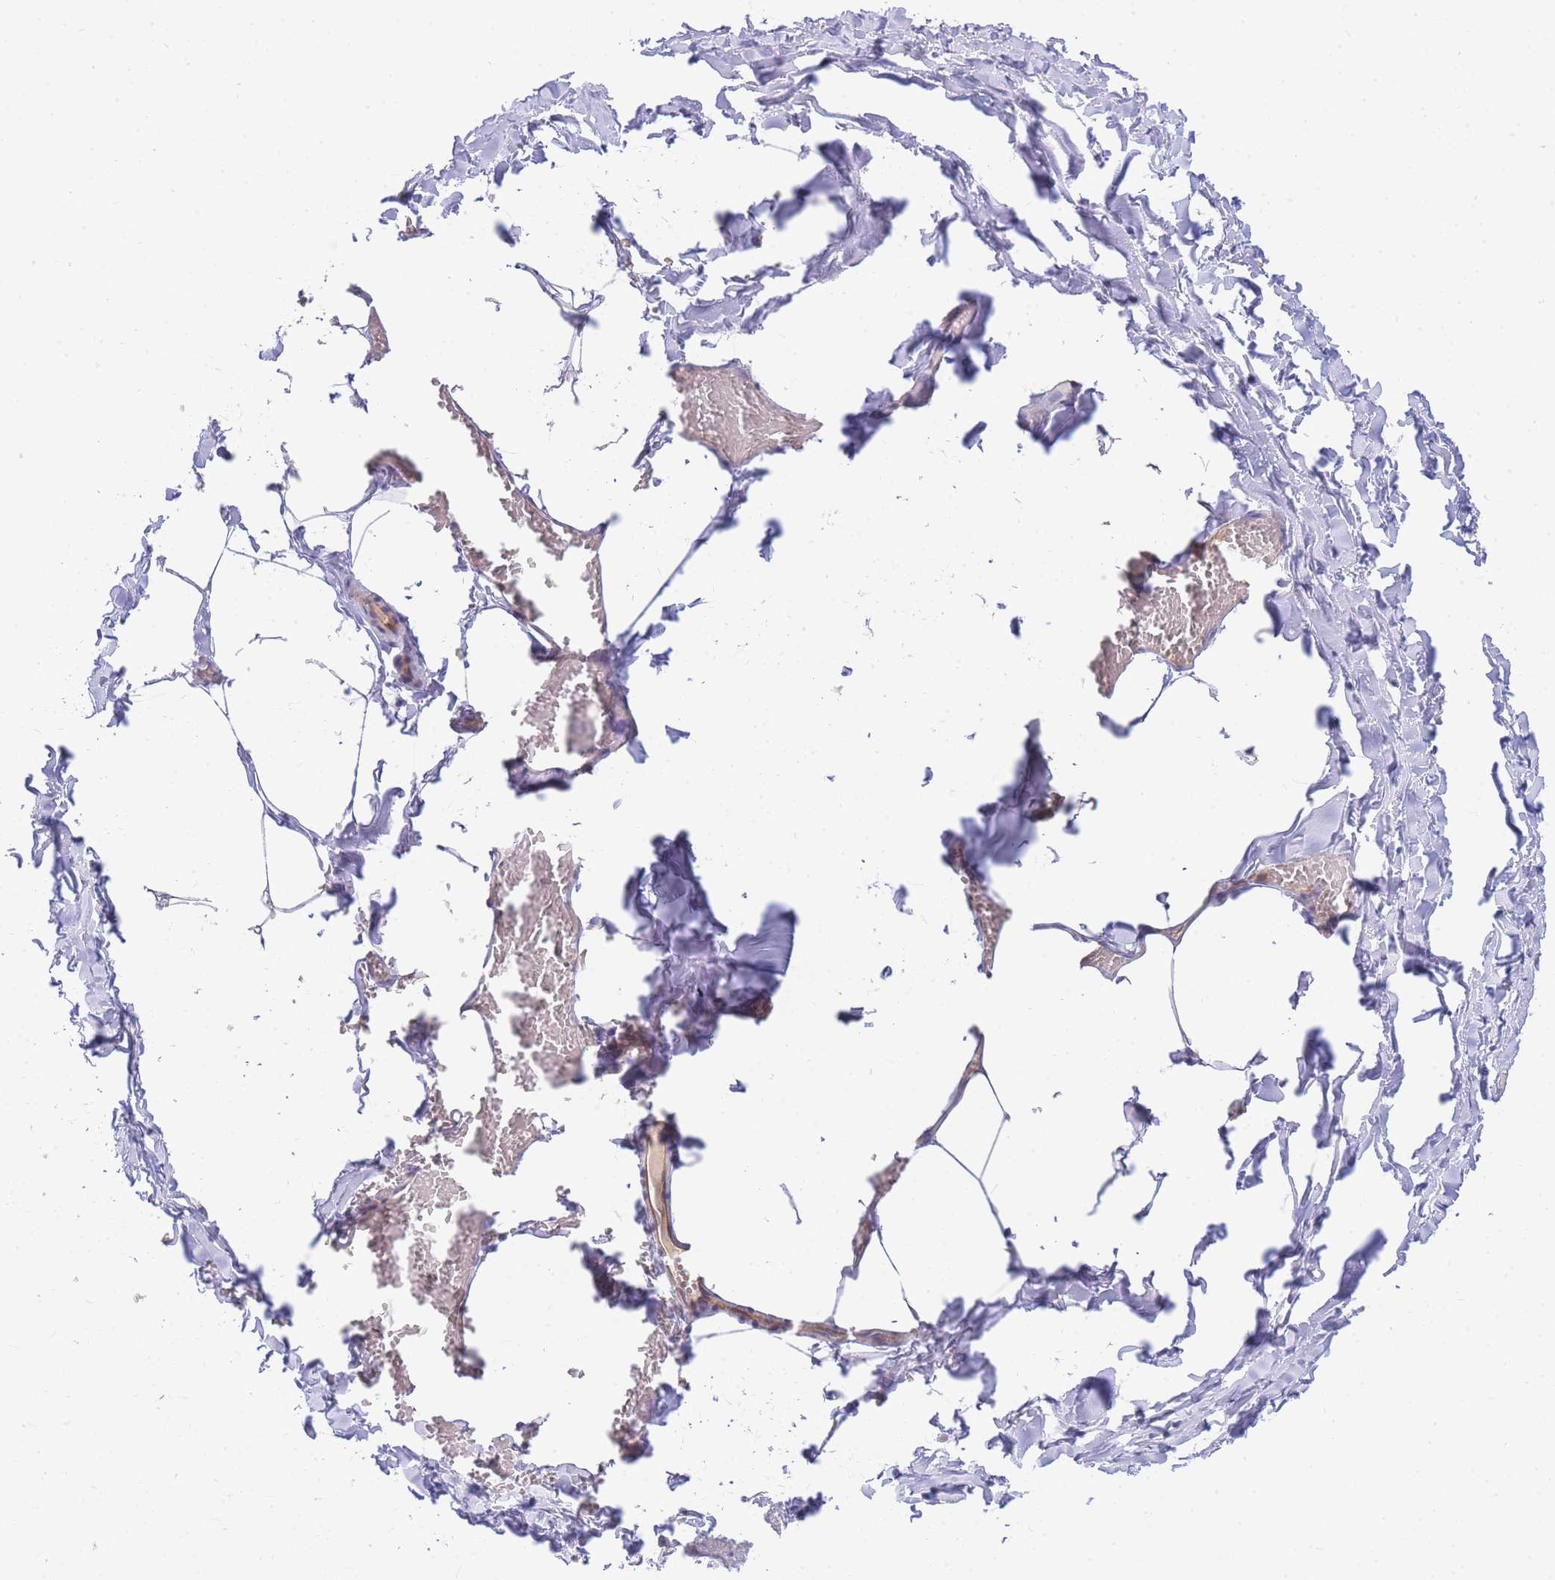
{"staining": {"intensity": "negative", "quantity": "none", "location": "none"}, "tissue": "adipose tissue", "cell_type": "Adipocytes", "image_type": "normal", "snomed": [{"axis": "morphology", "description": "Normal tissue, NOS"}, {"axis": "topography", "description": "Gallbladder"}, {"axis": "topography", "description": "Peripheral nerve tissue"}], "caption": "There is no significant expression in adipocytes of adipose tissue. (Brightfield microscopy of DAB immunohistochemistry at high magnification).", "gene": "FBN3", "patient": {"sex": "male", "age": 38}}